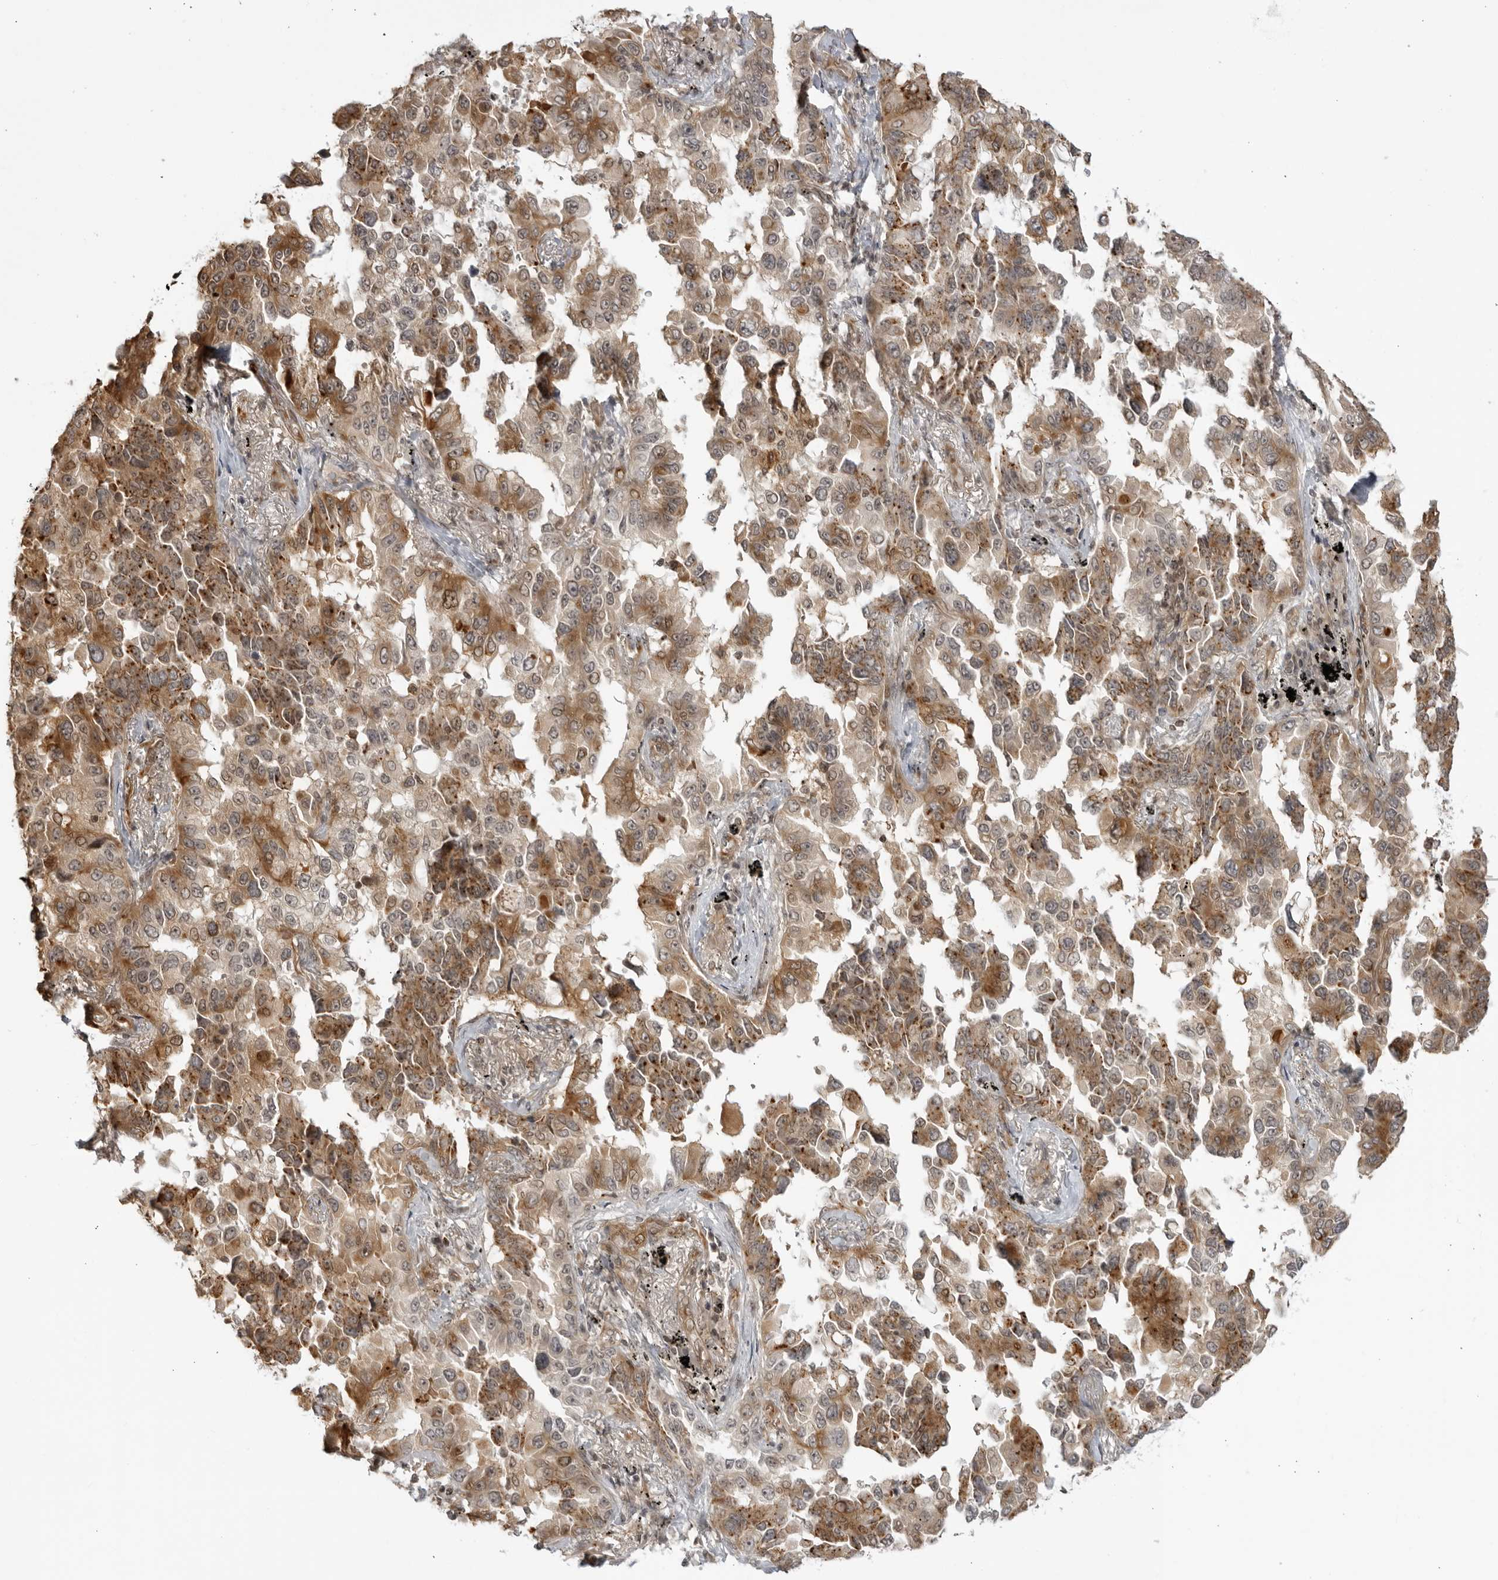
{"staining": {"intensity": "moderate", "quantity": ">75%", "location": "cytoplasmic/membranous"}, "tissue": "lung cancer", "cell_type": "Tumor cells", "image_type": "cancer", "snomed": [{"axis": "morphology", "description": "Adenocarcinoma, NOS"}, {"axis": "topography", "description": "Lung"}], "caption": "Adenocarcinoma (lung) stained with DAB (3,3'-diaminobenzidine) immunohistochemistry (IHC) exhibits medium levels of moderate cytoplasmic/membranous staining in approximately >75% of tumor cells. Ihc stains the protein of interest in brown and the nuclei are stained blue.", "gene": "TCF21", "patient": {"sex": "female", "age": 67}}